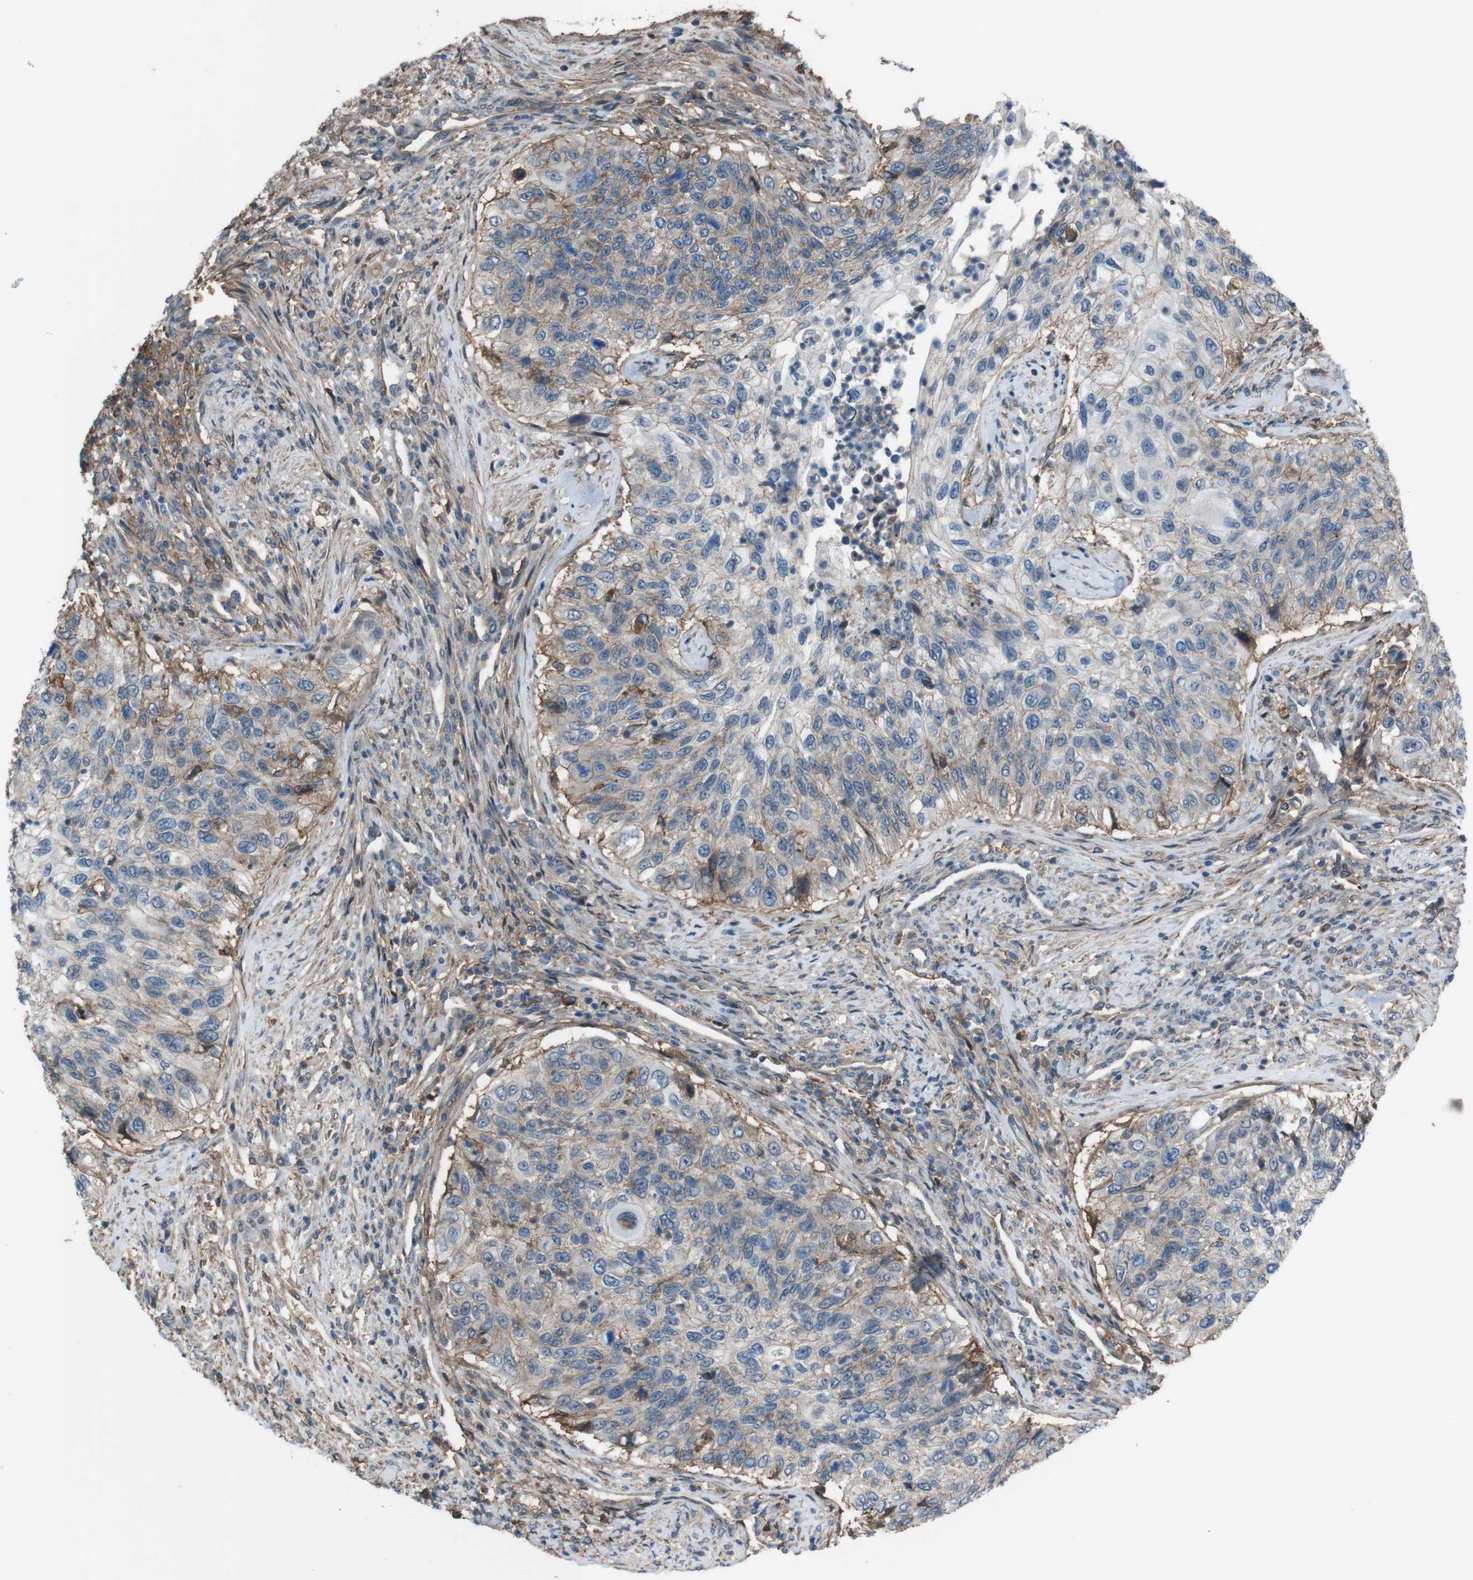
{"staining": {"intensity": "weak", "quantity": "25%-75%", "location": "cytoplasmic/membranous"}, "tissue": "urothelial cancer", "cell_type": "Tumor cells", "image_type": "cancer", "snomed": [{"axis": "morphology", "description": "Urothelial carcinoma, High grade"}, {"axis": "topography", "description": "Urinary bladder"}], "caption": "High-magnification brightfield microscopy of urothelial cancer stained with DAB (brown) and counterstained with hematoxylin (blue). tumor cells exhibit weak cytoplasmic/membranous positivity is appreciated in about25%-75% of cells. Immunohistochemistry stains the protein in brown and the nuclei are stained blue.", "gene": "ATP2B1", "patient": {"sex": "female", "age": 60}}